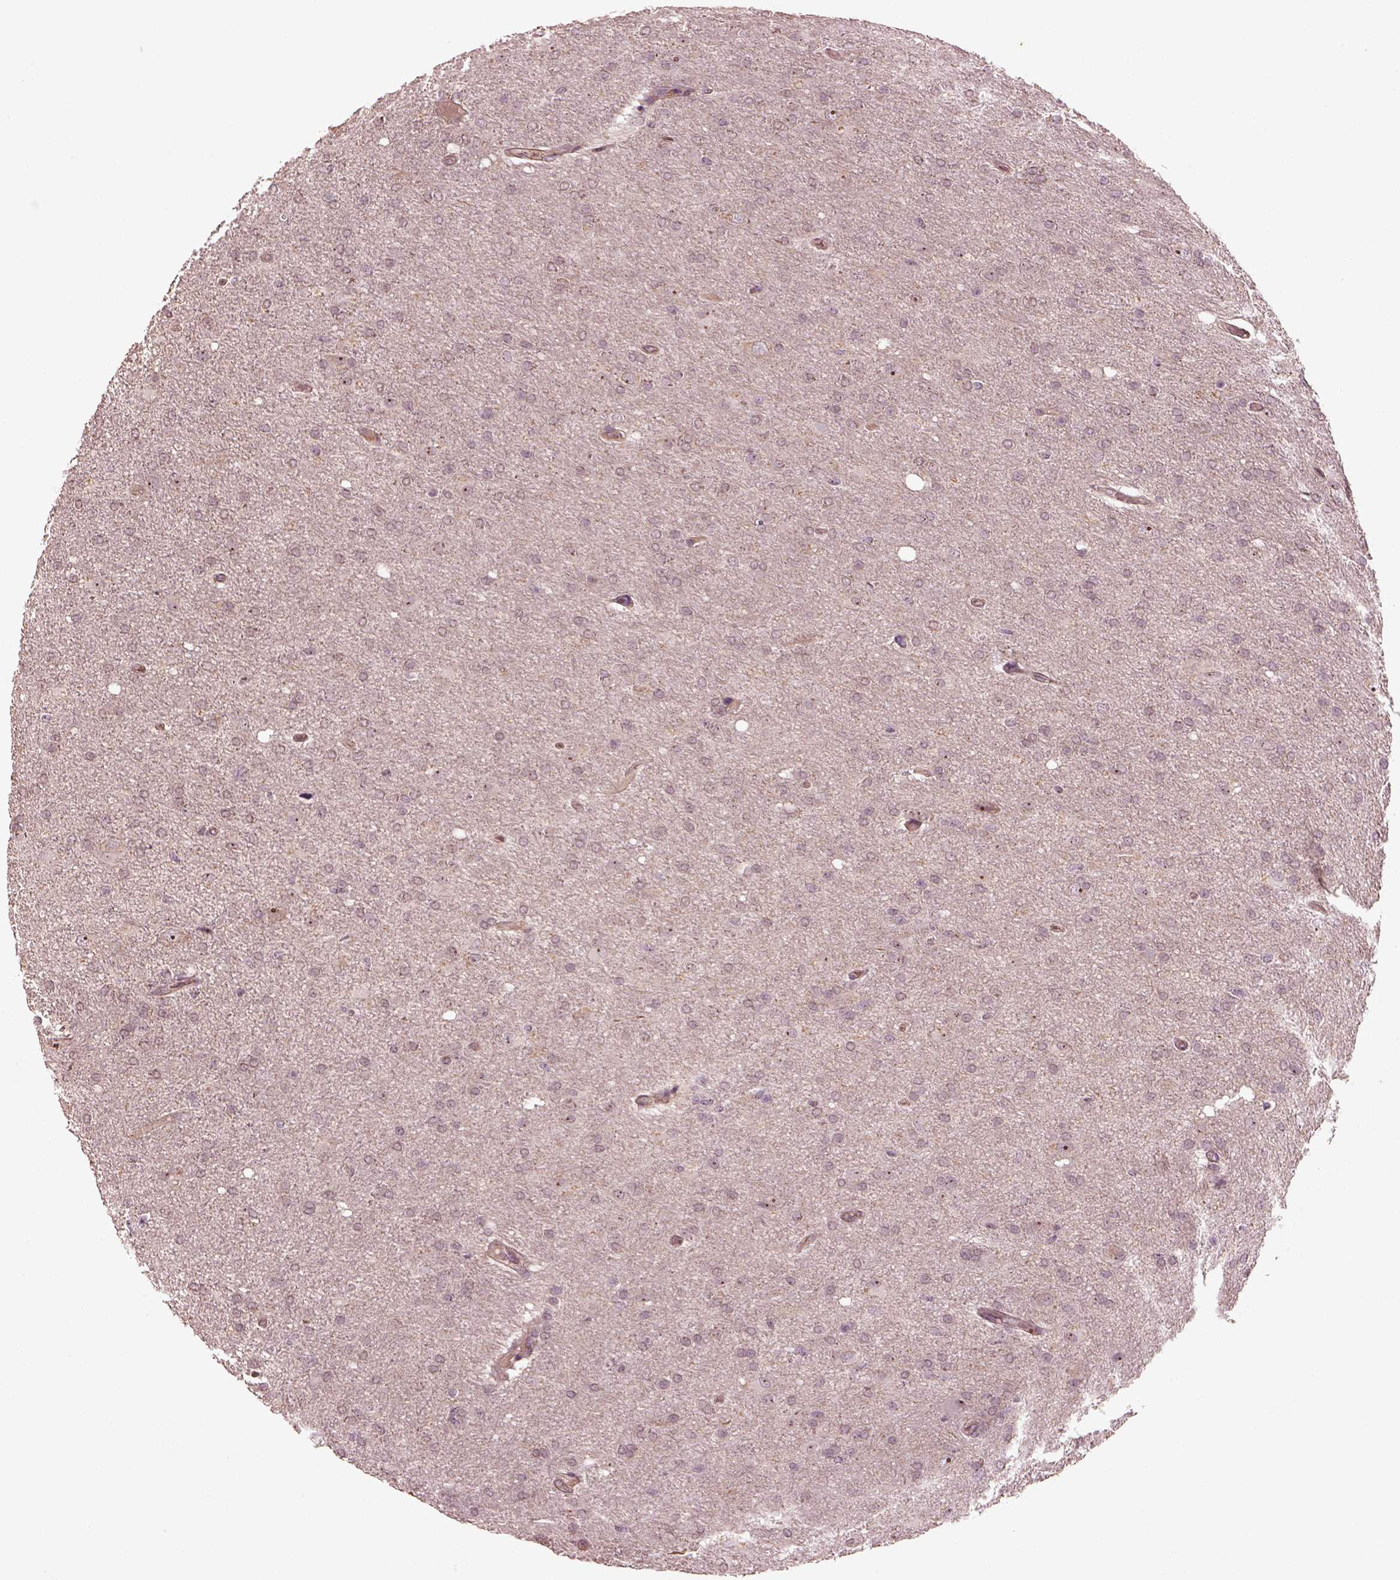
{"staining": {"intensity": "weak", "quantity": "<25%", "location": "nuclear"}, "tissue": "glioma", "cell_type": "Tumor cells", "image_type": "cancer", "snomed": [{"axis": "morphology", "description": "Glioma, malignant, High grade"}, {"axis": "topography", "description": "Cerebral cortex"}], "caption": "Immunohistochemistry image of malignant glioma (high-grade) stained for a protein (brown), which demonstrates no staining in tumor cells.", "gene": "GNRH1", "patient": {"sex": "male", "age": 70}}